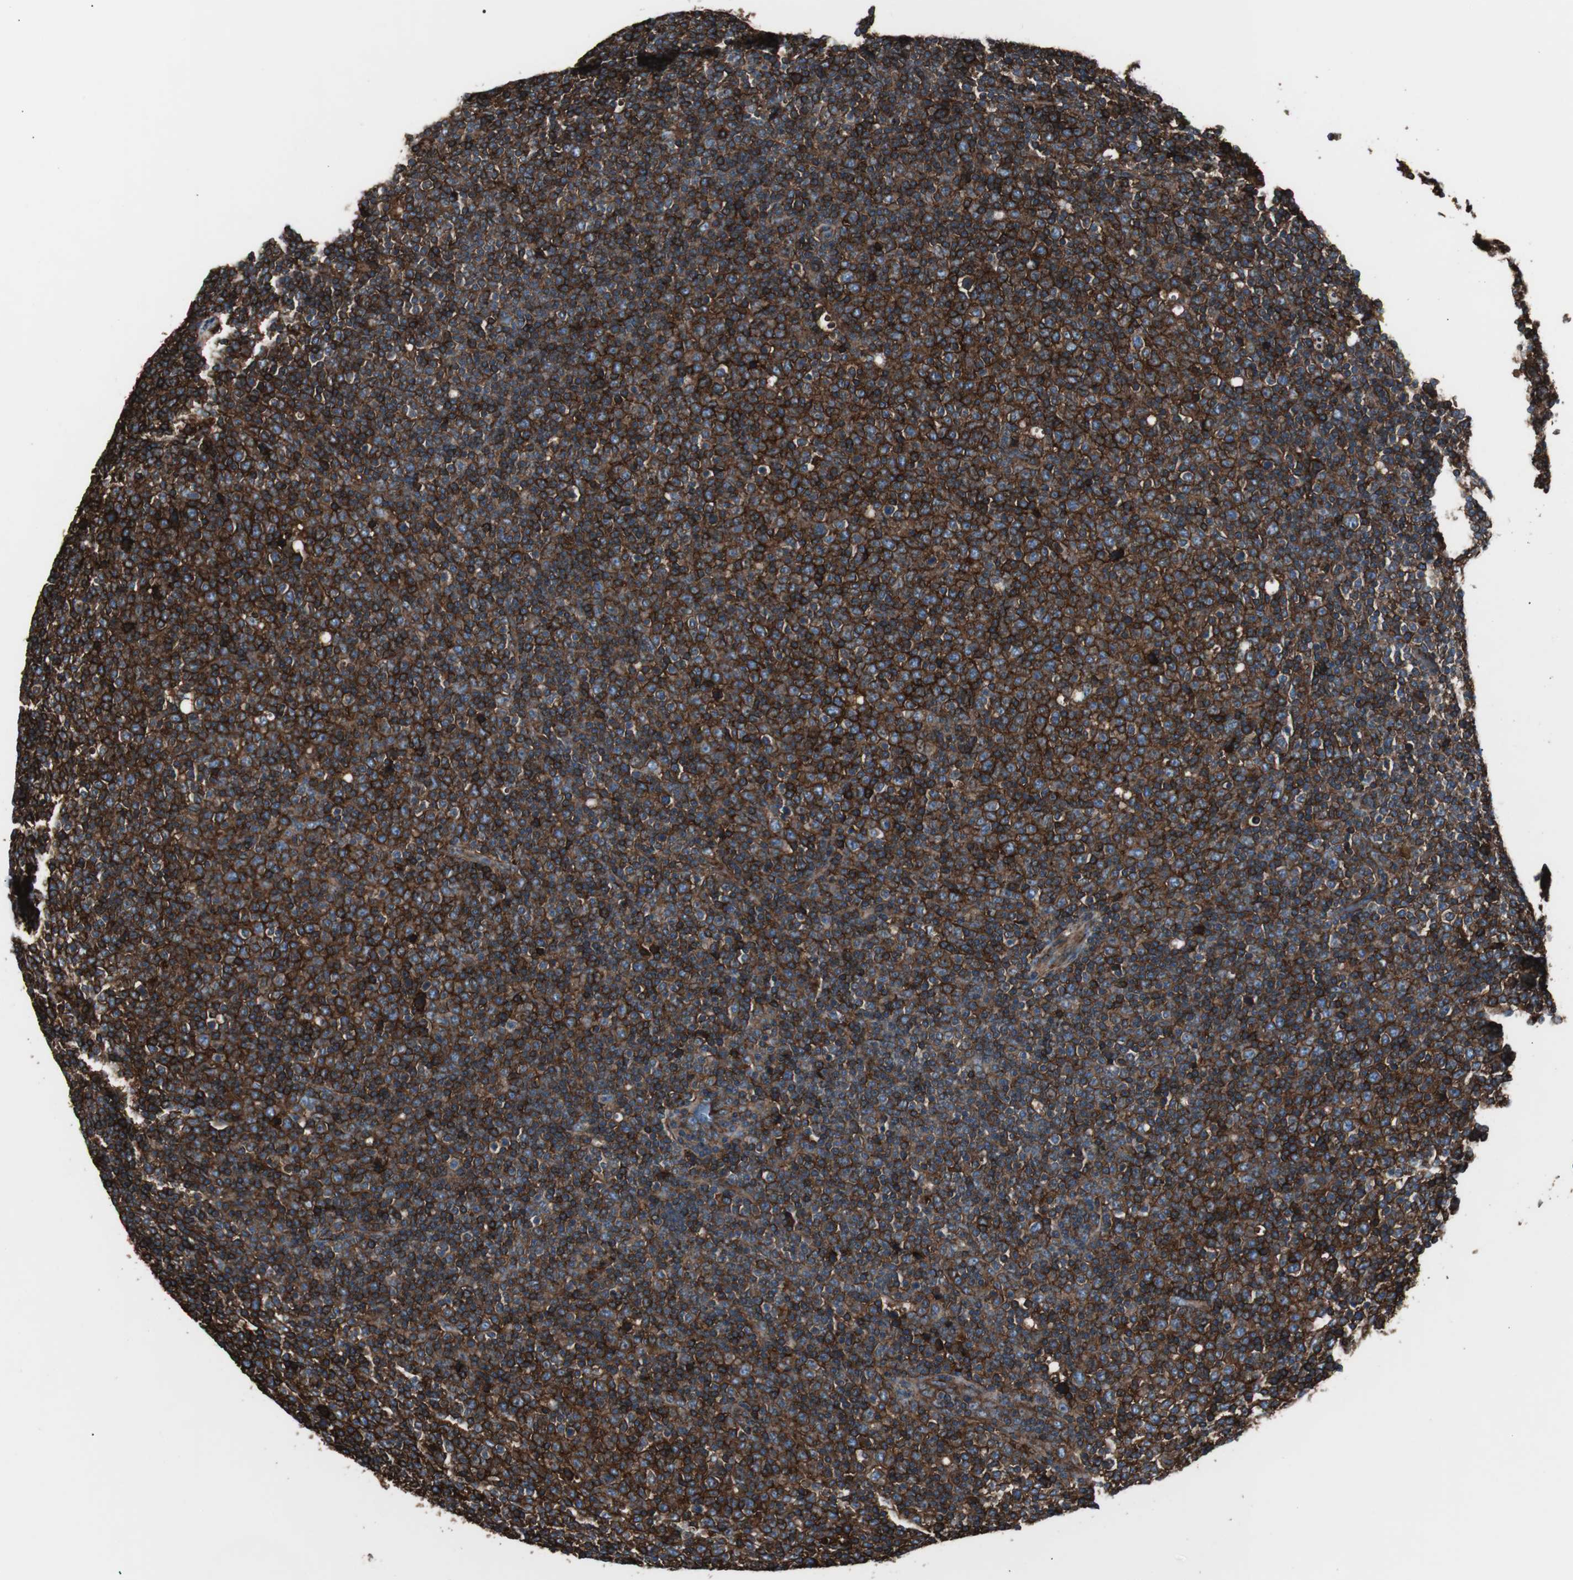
{"staining": {"intensity": "strong", "quantity": ">75%", "location": "cytoplasmic/membranous"}, "tissue": "lymphoma", "cell_type": "Tumor cells", "image_type": "cancer", "snomed": [{"axis": "morphology", "description": "Malignant lymphoma, non-Hodgkin's type, Low grade"}, {"axis": "topography", "description": "Lymph node"}], "caption": "A micrograph of human lymphoma stained for a protein shows strong cytoplasmic/membranous brown staining in tumor cells.", "gene": "B2M", "patient": {"sex": "male", "age": 70}}